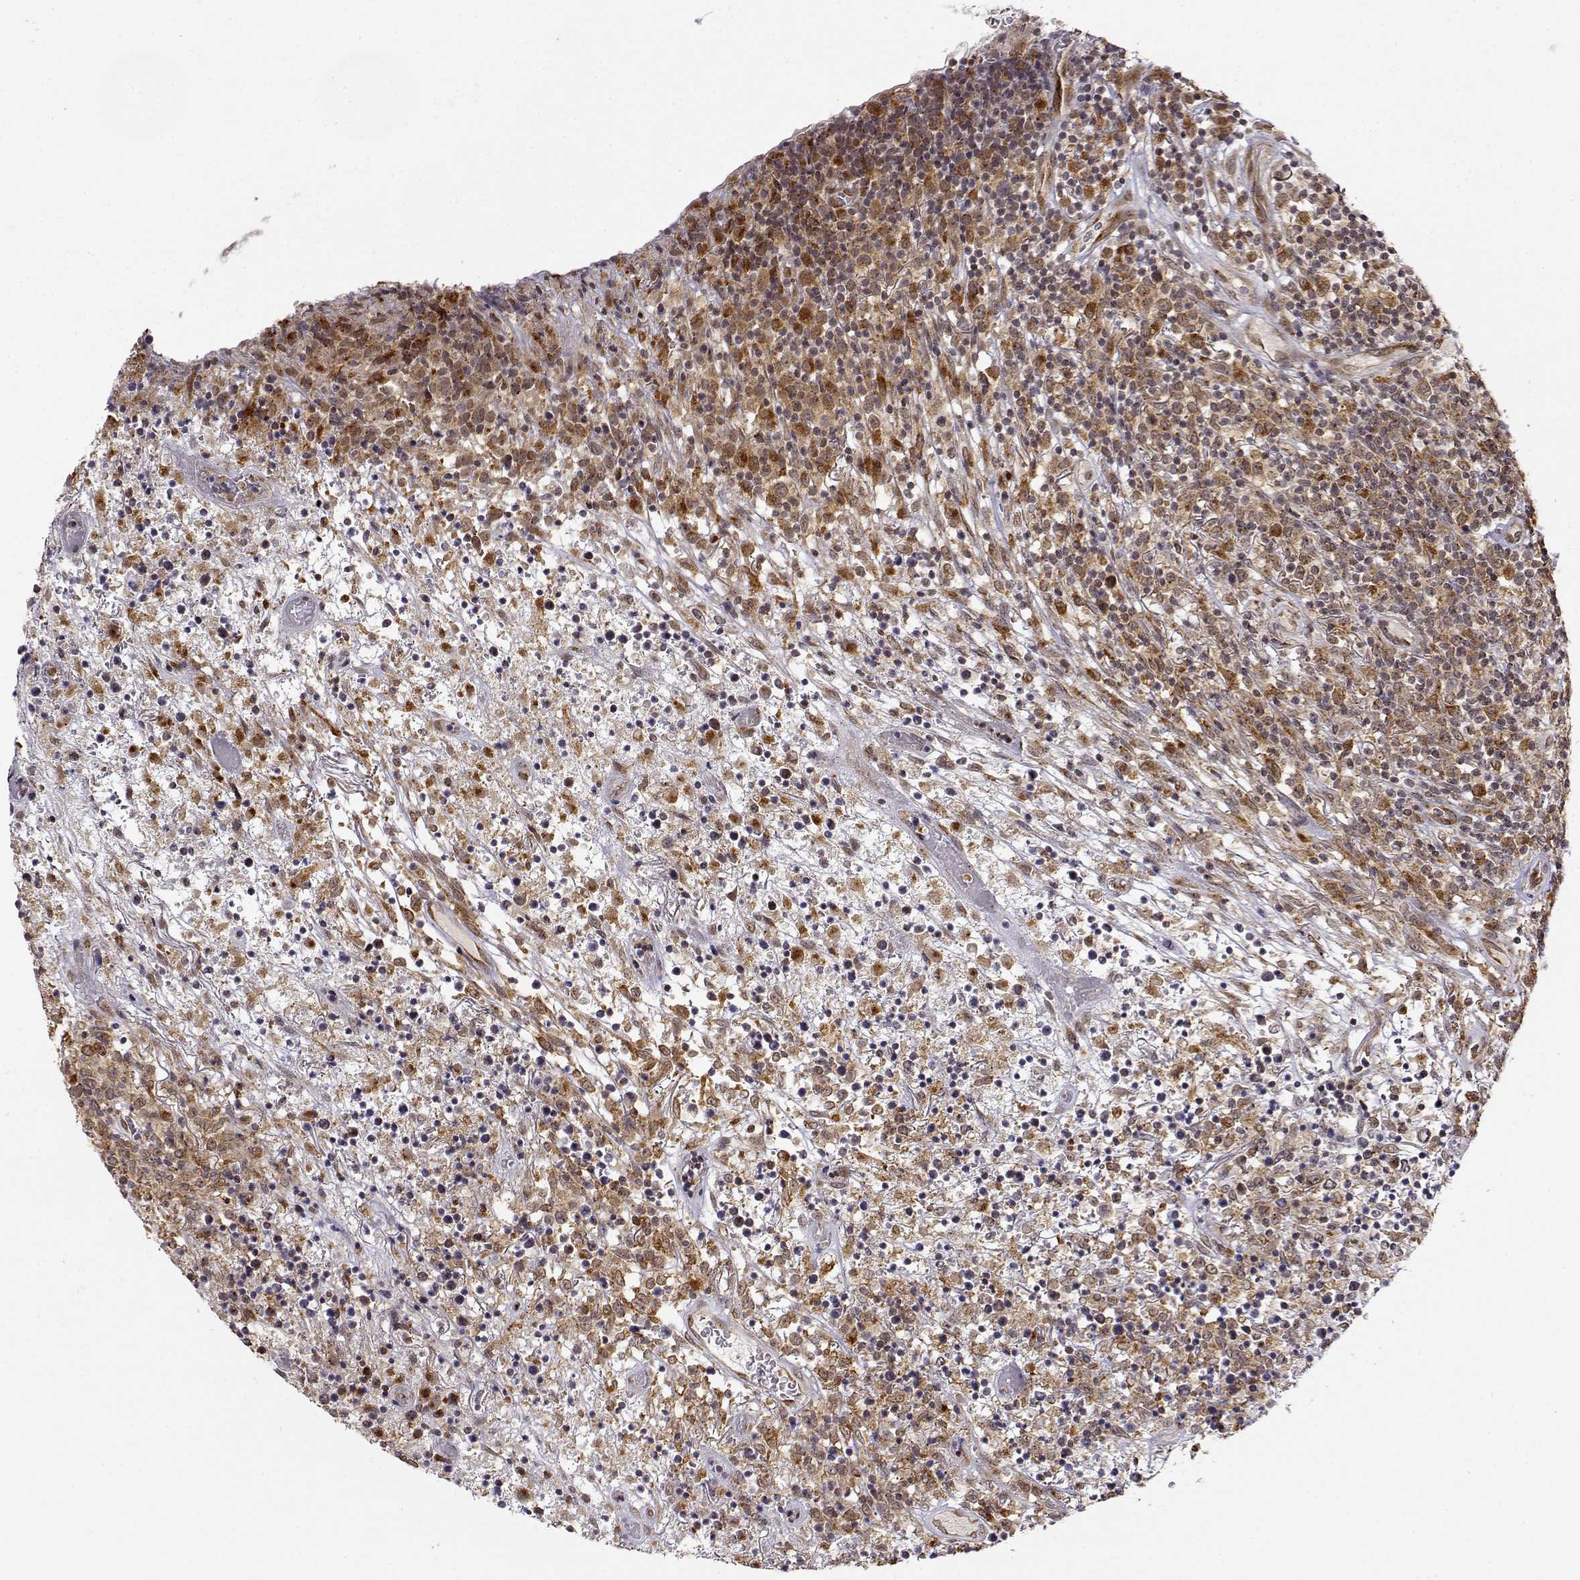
{"staining": {"intensity": "moderate", "quantity": "25%-75%", "location": "cytoplasmic/membranous"}, "tissue": "lymphoma", "cell_type": "Tumor cells", "image_type": "cancer", "snomed": [{"axis": "morphology", "description": "Malignant lymphoma, non-Hodgkin's type, High grade"}, {"axis": "topography", "description": "Lung"}], "caption": "IHC histopathology image of neoplastic tissue: lymphoma stained using immunohistochemistry exhibits medium levels of moderate protein expression localized specifically in the cytoplasmic/membranous of tumor cells, appearing as a cytoplasmic/membranous brown color.", "gene": "RNF13", "patient": {"sex": "male", "age": 79}}